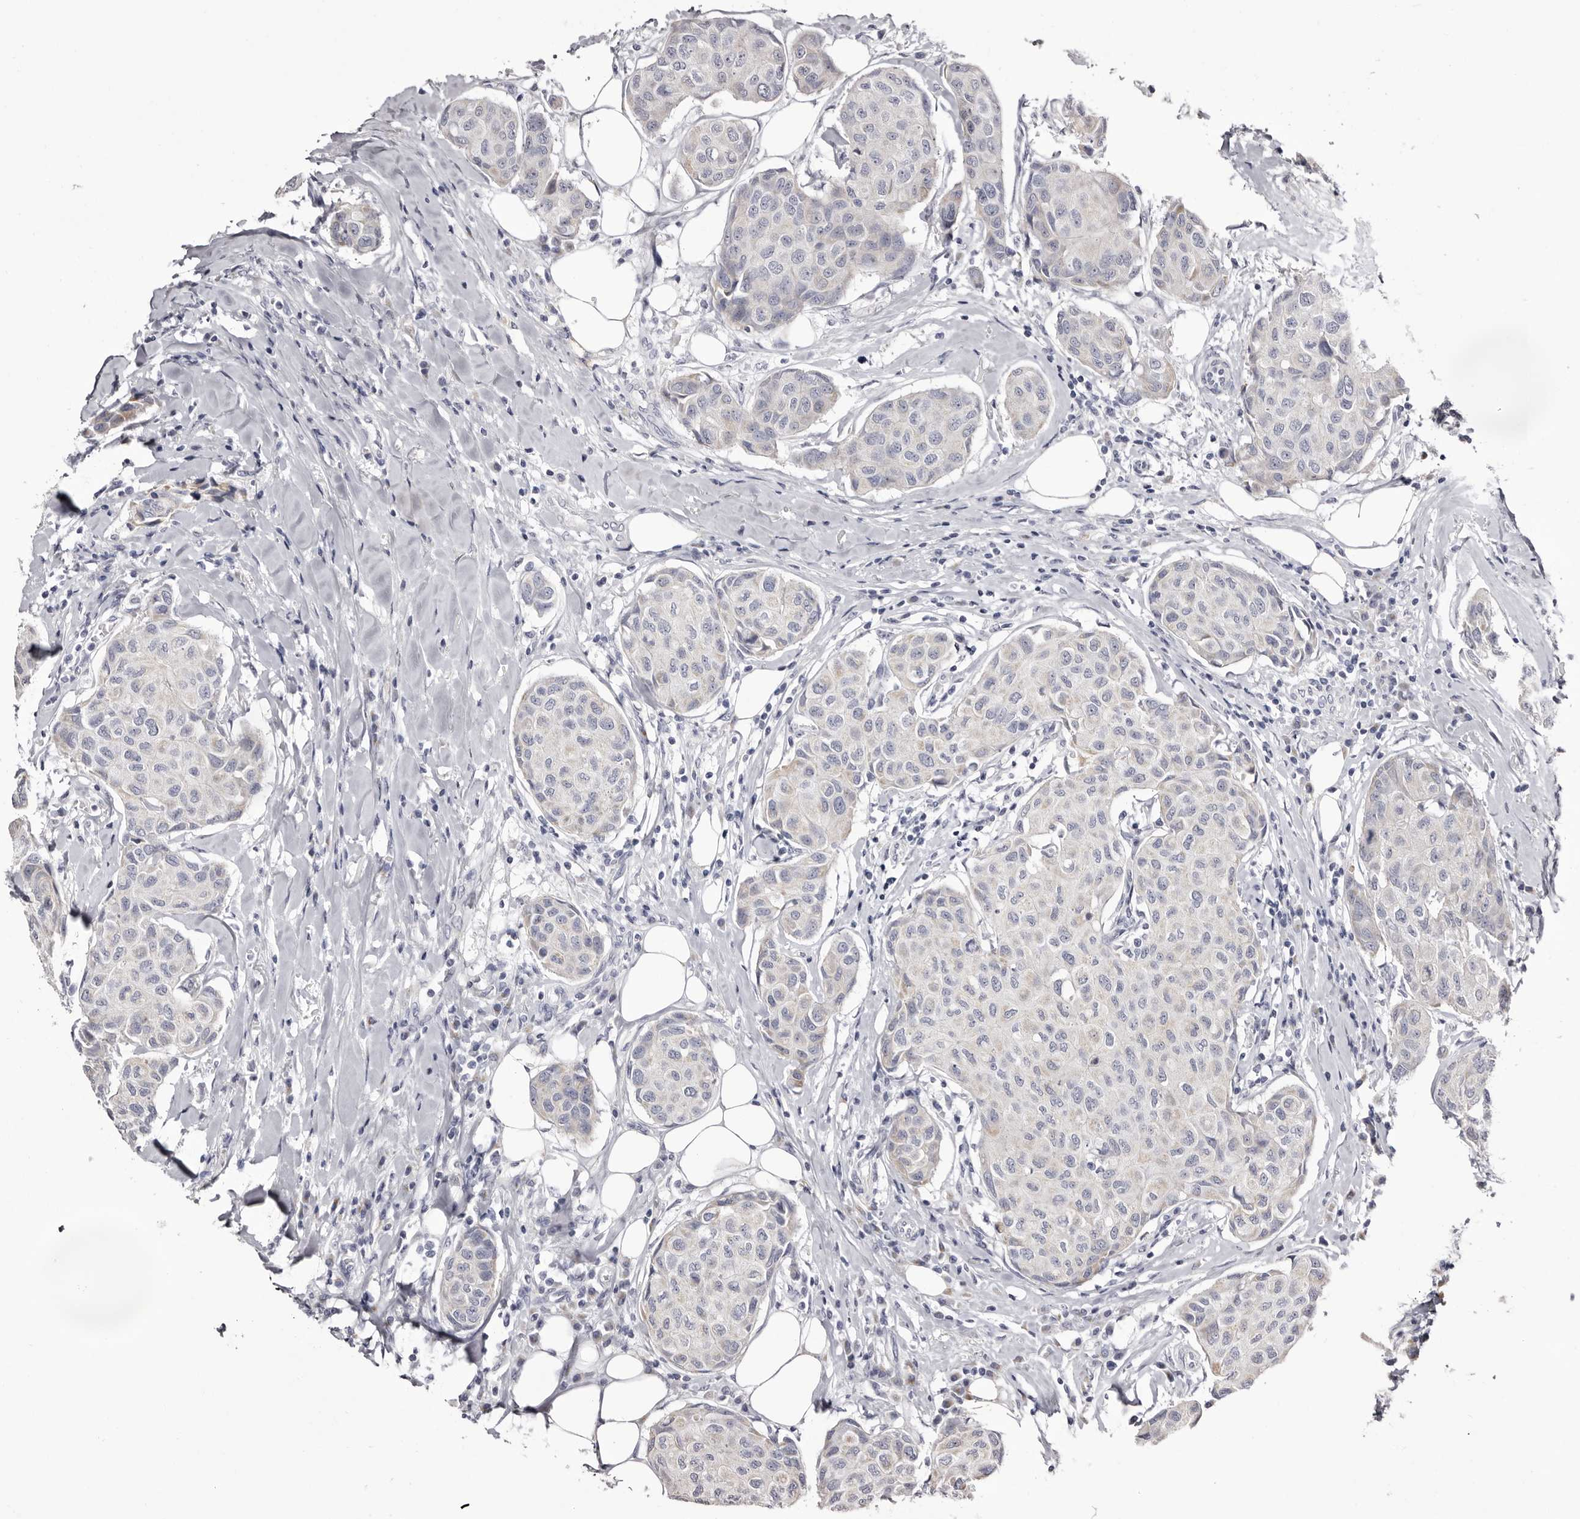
{"staining": {"intensity": "negative", "quantity": "none", "location": "none"}, "tissue": "breast cancer", "cell_type": "Tumor cells", "image_type": "cancer", "snomed": [{"axis": "morphology", "description": "Duct carcinoma"}, {"axis": "topography", "description": "Breast"}], "caption": "This is an immunohistochemistry micrograph of breast intraductal carcinoma. There is no positivity in tumor cells.", "gene": "CASQ1", "patient": {"sex": "female", "age": 80}}